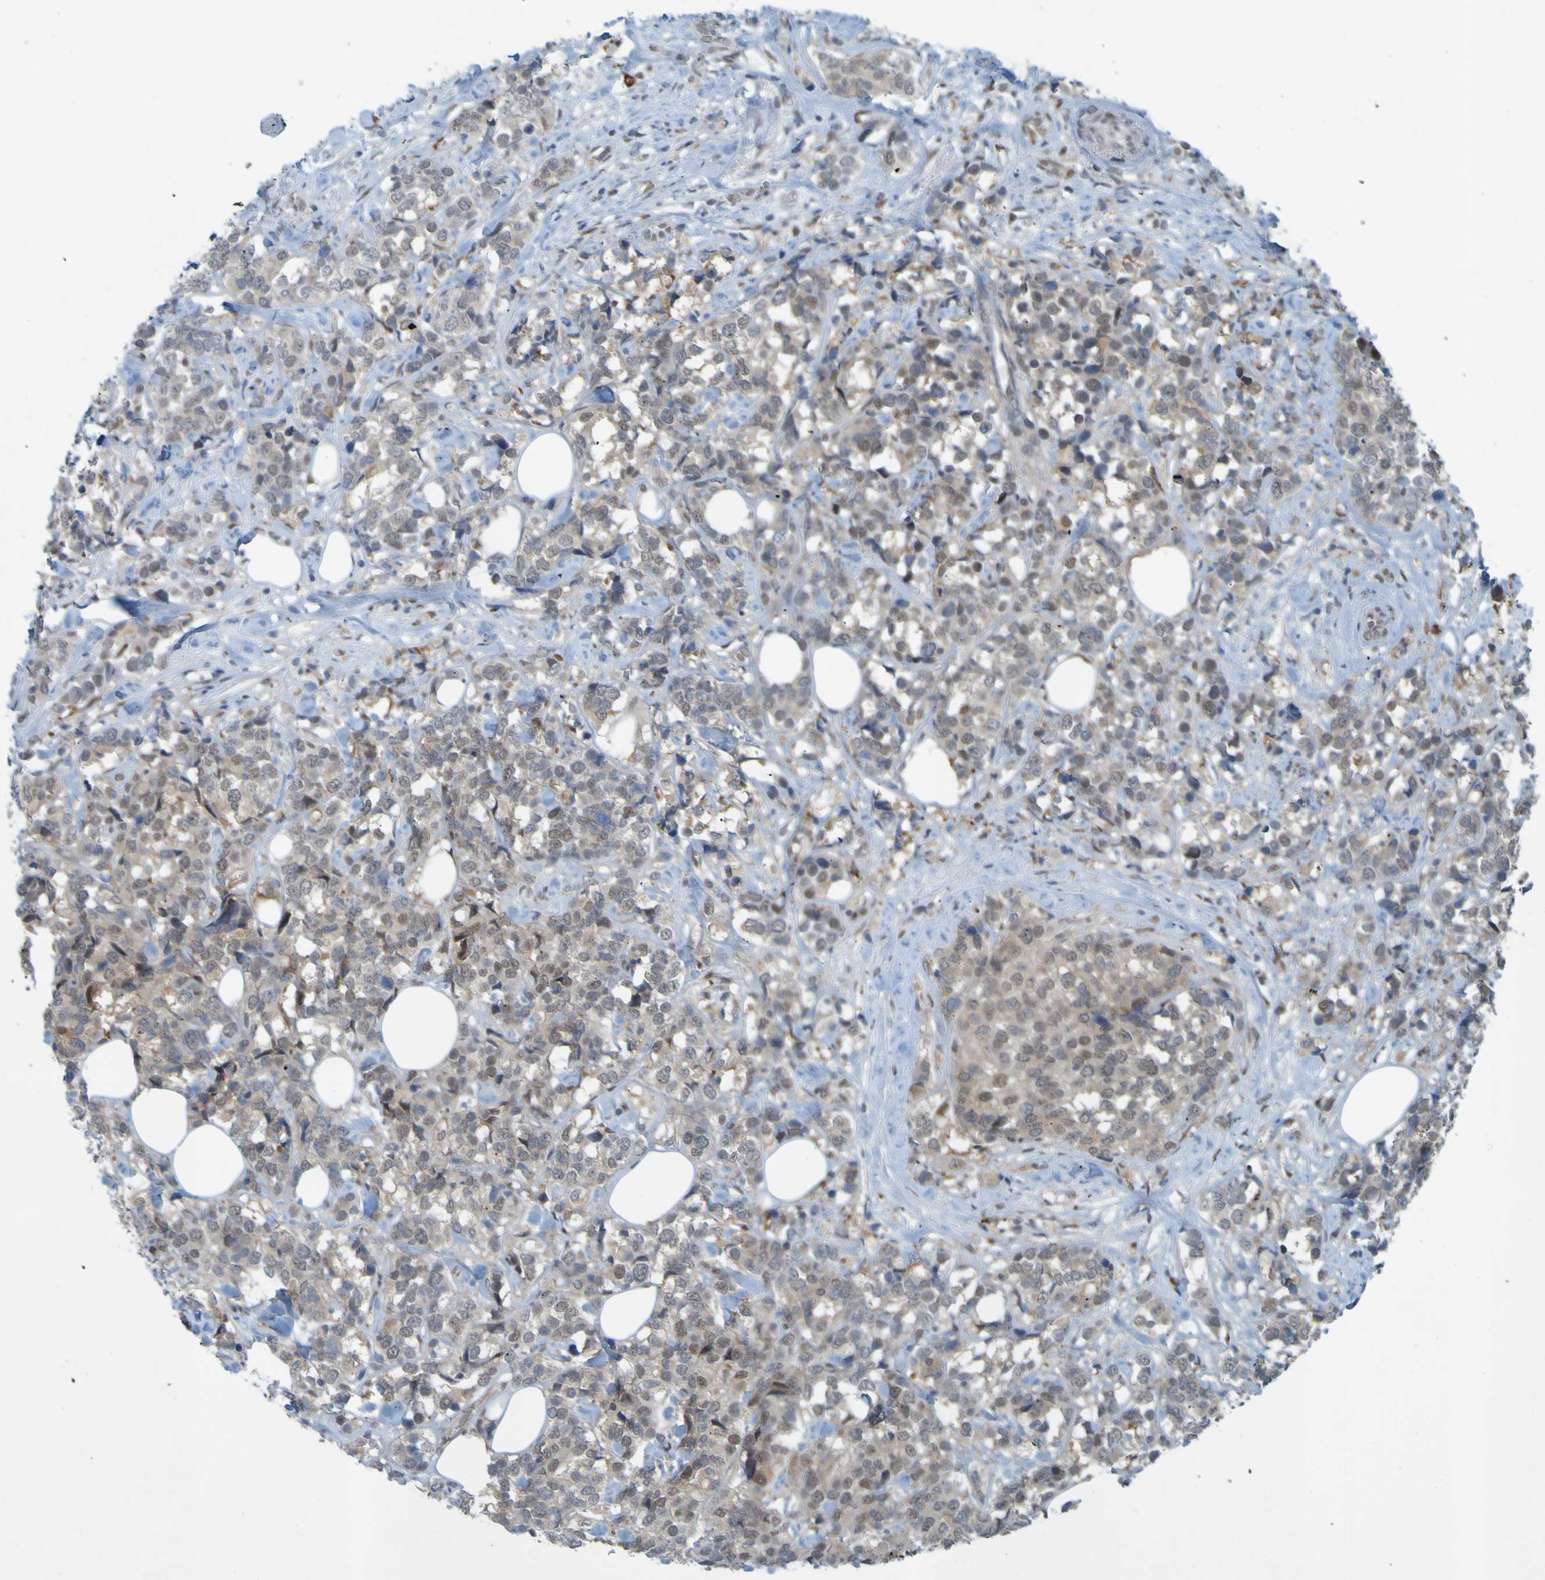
{"staining": {"intensity": "weak", "quantity": ">75%", "location": "cytoplasmic/membranous,nuclear"}, "tissue": "breast cancer", "cell_type": "Tumor cells", "image_type": "cancer", "snomed": [{"axis": "morphology", "description": "Lobular carcinoma"}, {"axis": "topography", "description": "Breast"}], "caption": "Weak cytoplasmic/membranous and nuclear expression is seen in about >75% of tumor cells in breast lobular carcinoma.", "gene": "MCPH1", "patient": {"sex": "female", "age": 59}}